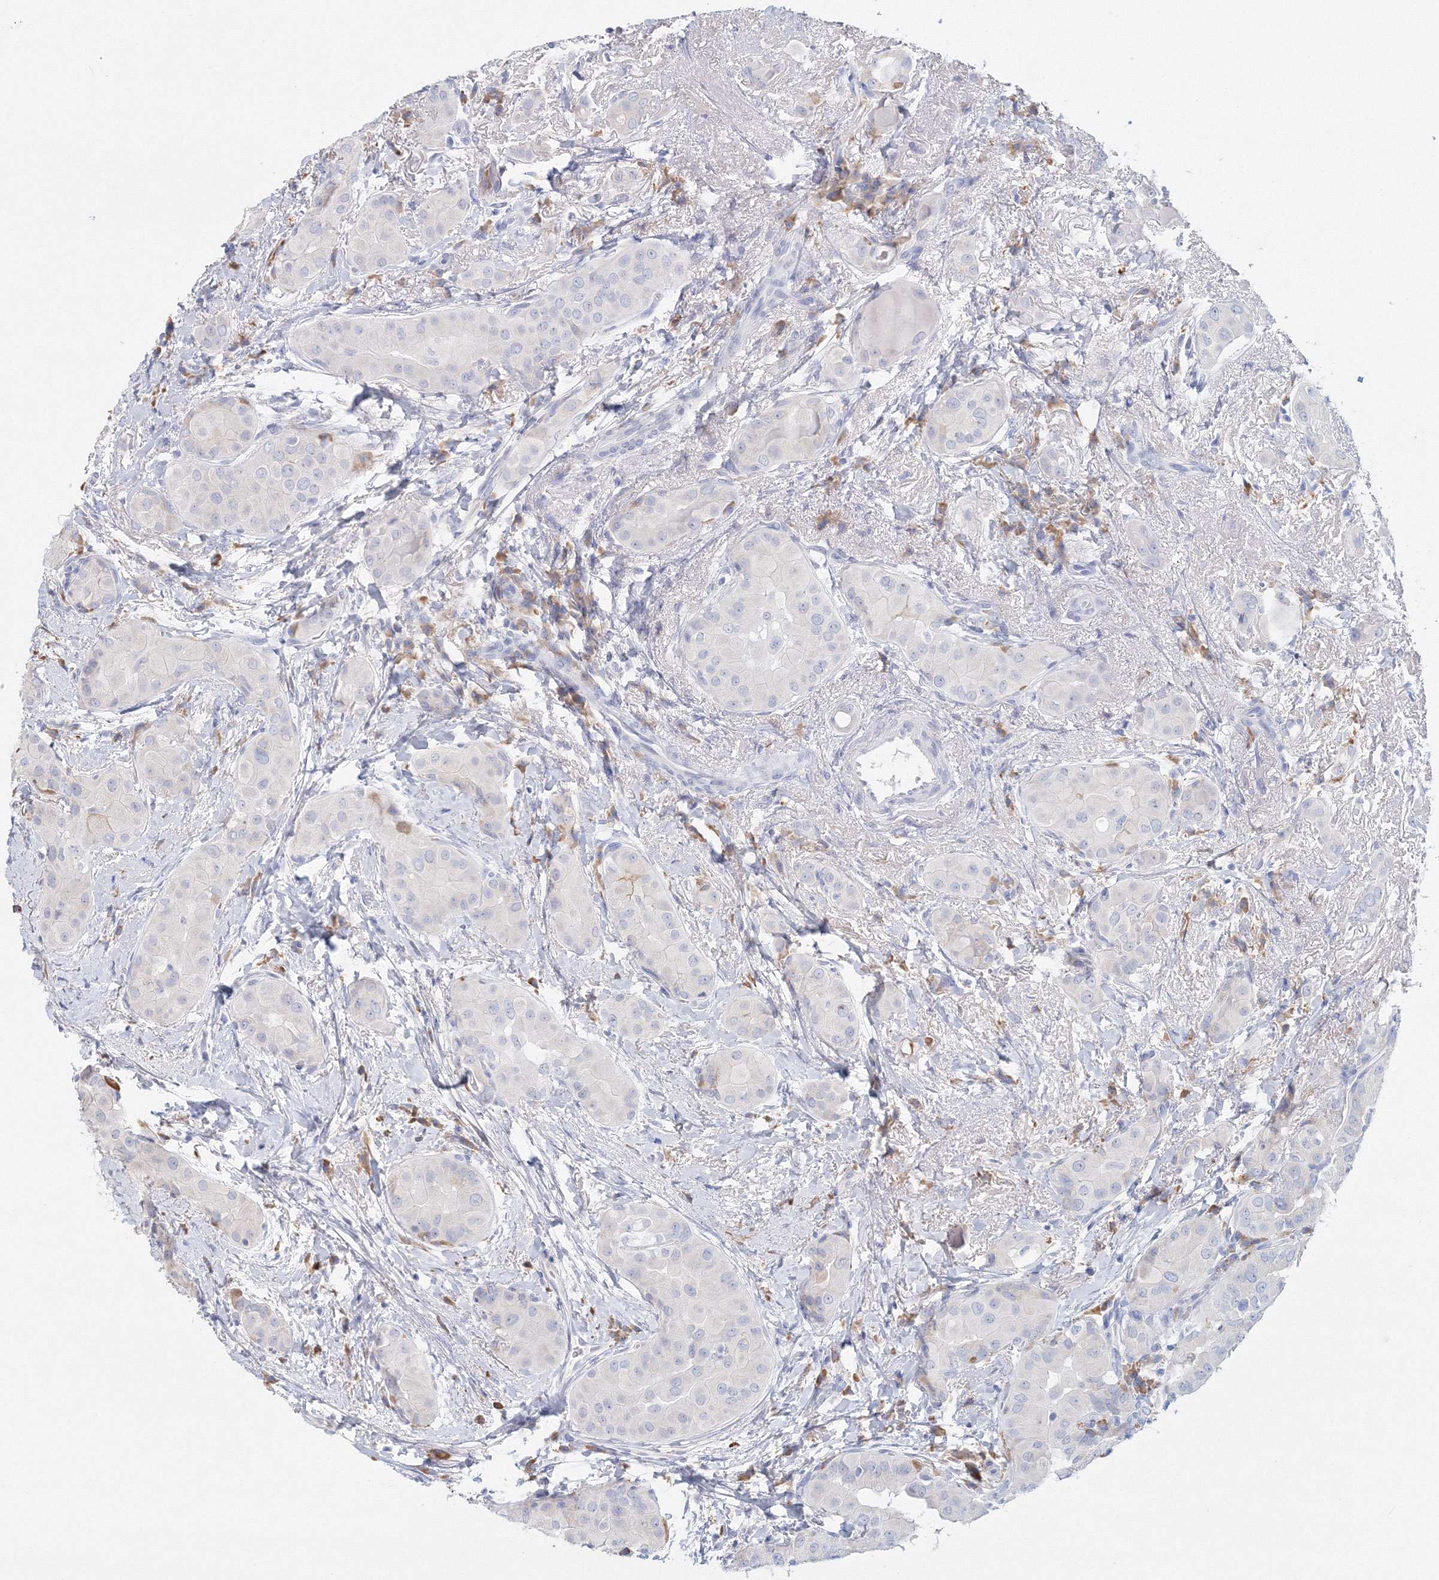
{"staining": {"intensity": "negative", "quantity": "none", "location": "none"}, "tissue": "thyroid cancer", "cell_type": "Tumor cells", "image_type": "cancer", "snomed": [{"axis": "morphology", "description": "Papillary adenocarcinoma, NOS"}, {"axis": "topography", "description": "Thyroid gland"}], "caption": "This is an immunohistochemistry image of thyroid cancer. There is no positivity in tumor cells.", "gene": "VSIG1", "patient": {"sex": "male", "age": 33}}